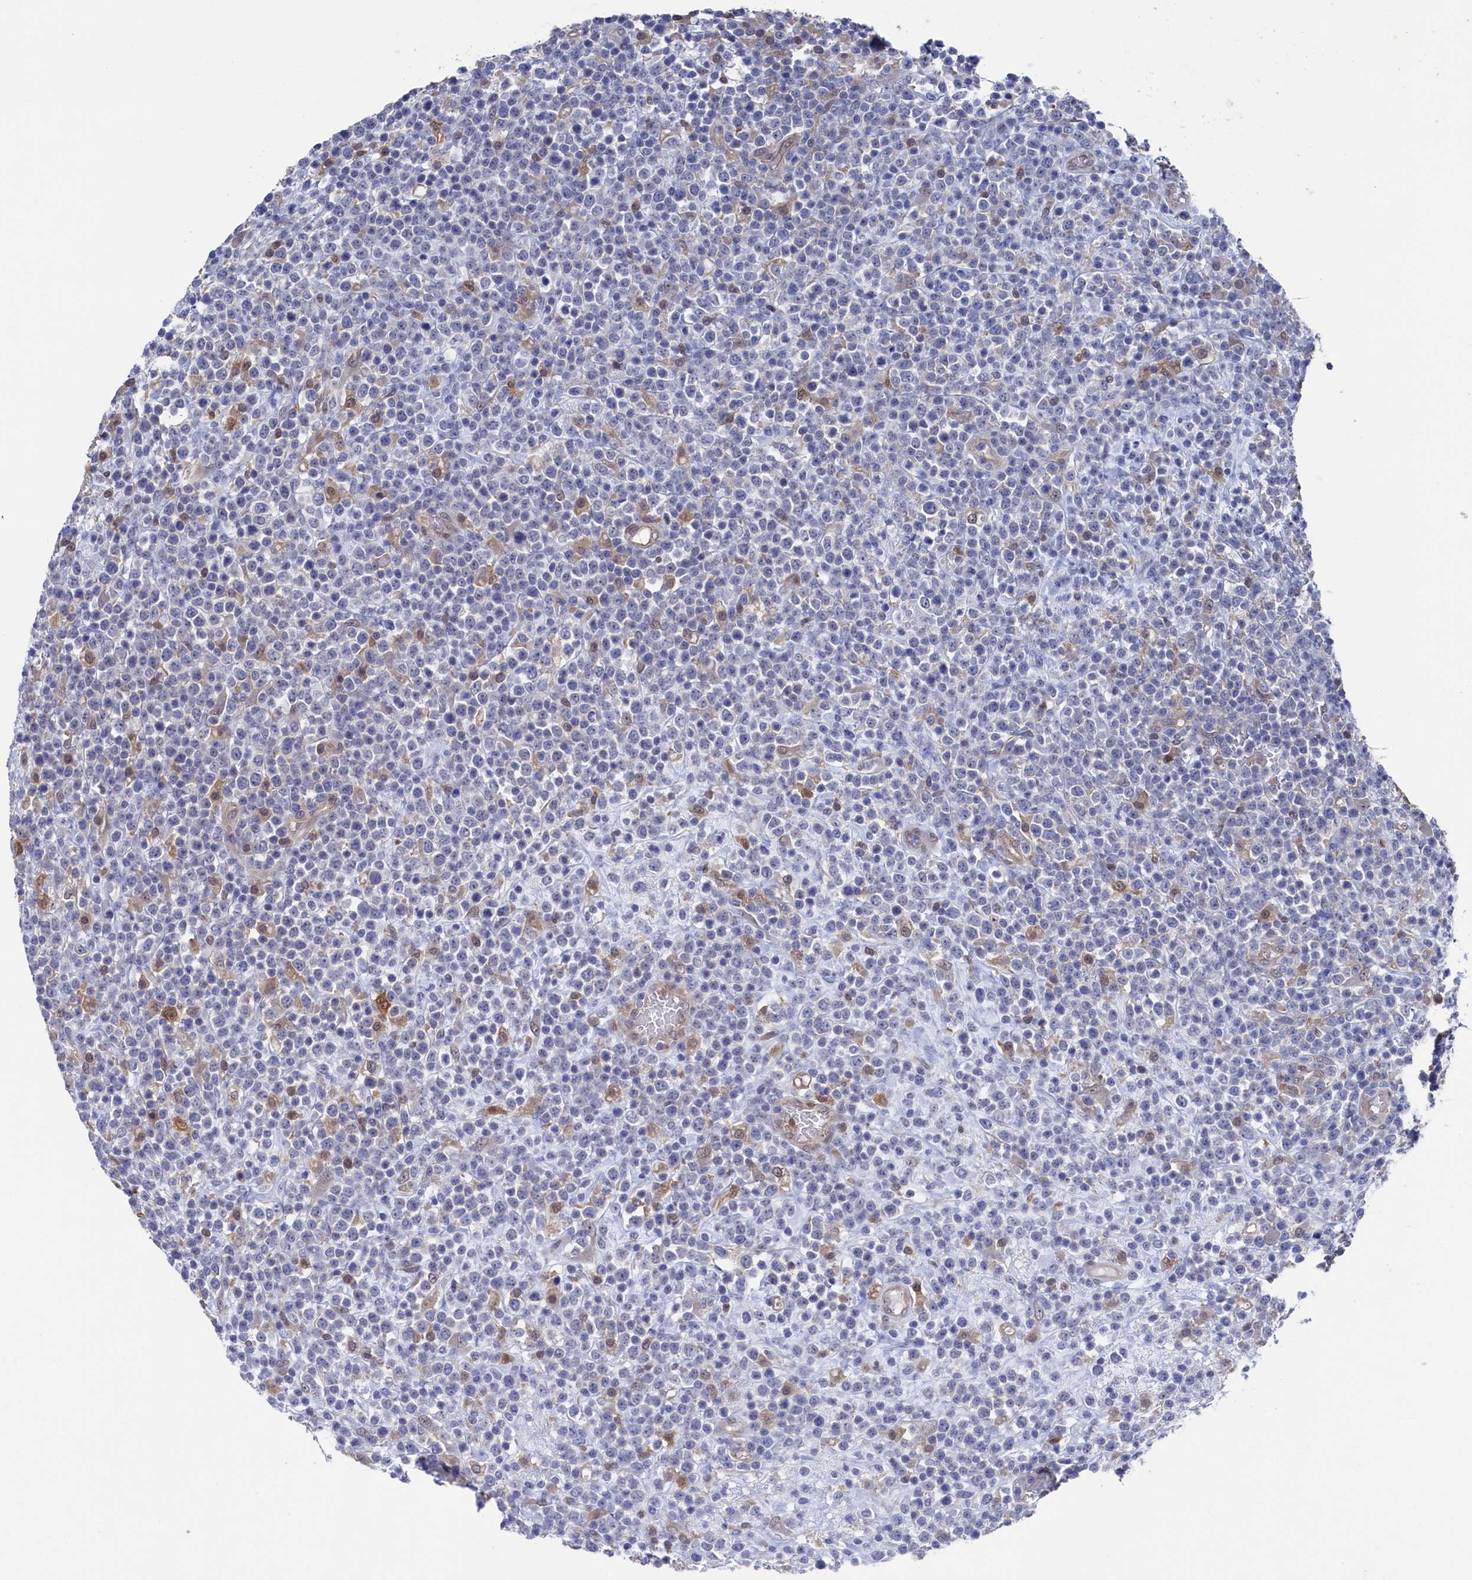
{"staining": {"intensity": "negative", "quantity": "none", "location": "none"}, "tissue": "lymphoma", "cell_type": "Tumor cells", "image_type": "cancer", "snomed": [{"axis": "morphology", "description": "Malignant lymphoma, non-Hodgkin's type, High grade"}, {"axis": "topography", "description": "Colon"}], "caption": "High-grade malignant lymphoma, non-Hodgkin's type stained for a protein using immunohistochemistry (IHC) reveals no expression tumor cells.", "gene": "RNH1", "patient": {"sex": "female", "age": 53}}